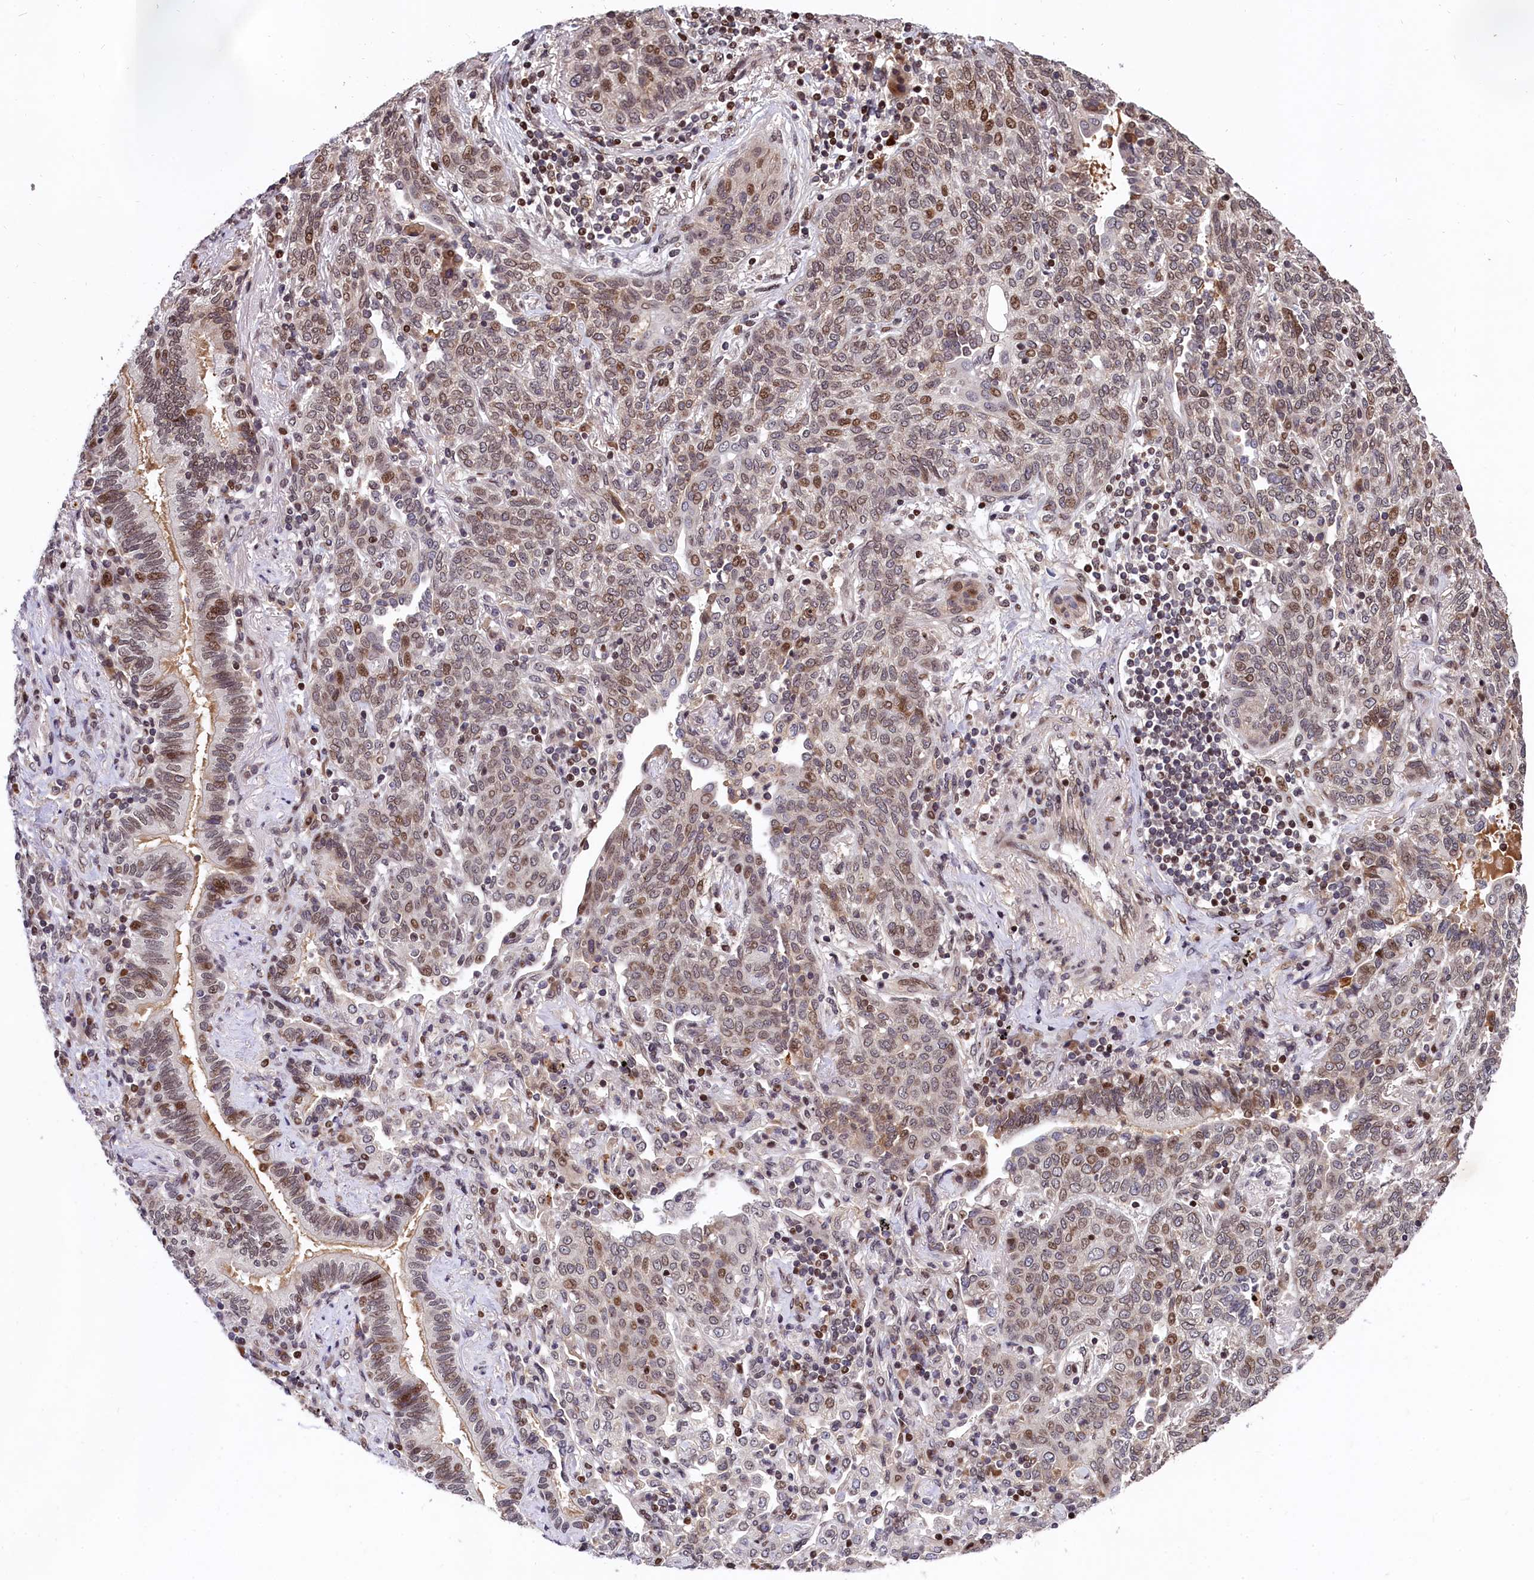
{"staining": {"intensity": "weak", "quantity": "25%-75%", "location": "nuclear"}, "tissue": "lung cancer", "cell_type": "Tumor cells", "image_type": "cancer", "snomed": [{"axis": "morphology", "description": "Squamous cell carcinoma, NOS"}, {"axis": "topography", "description": "Lung"}], "caption": "Protein staining of lung squamous cell carcinoma tissue shows weak nuclear expression in about 25%-75% of tumor cells.", "gene": "FAM217B", "patient": {"sex": "female", "age": 70}}